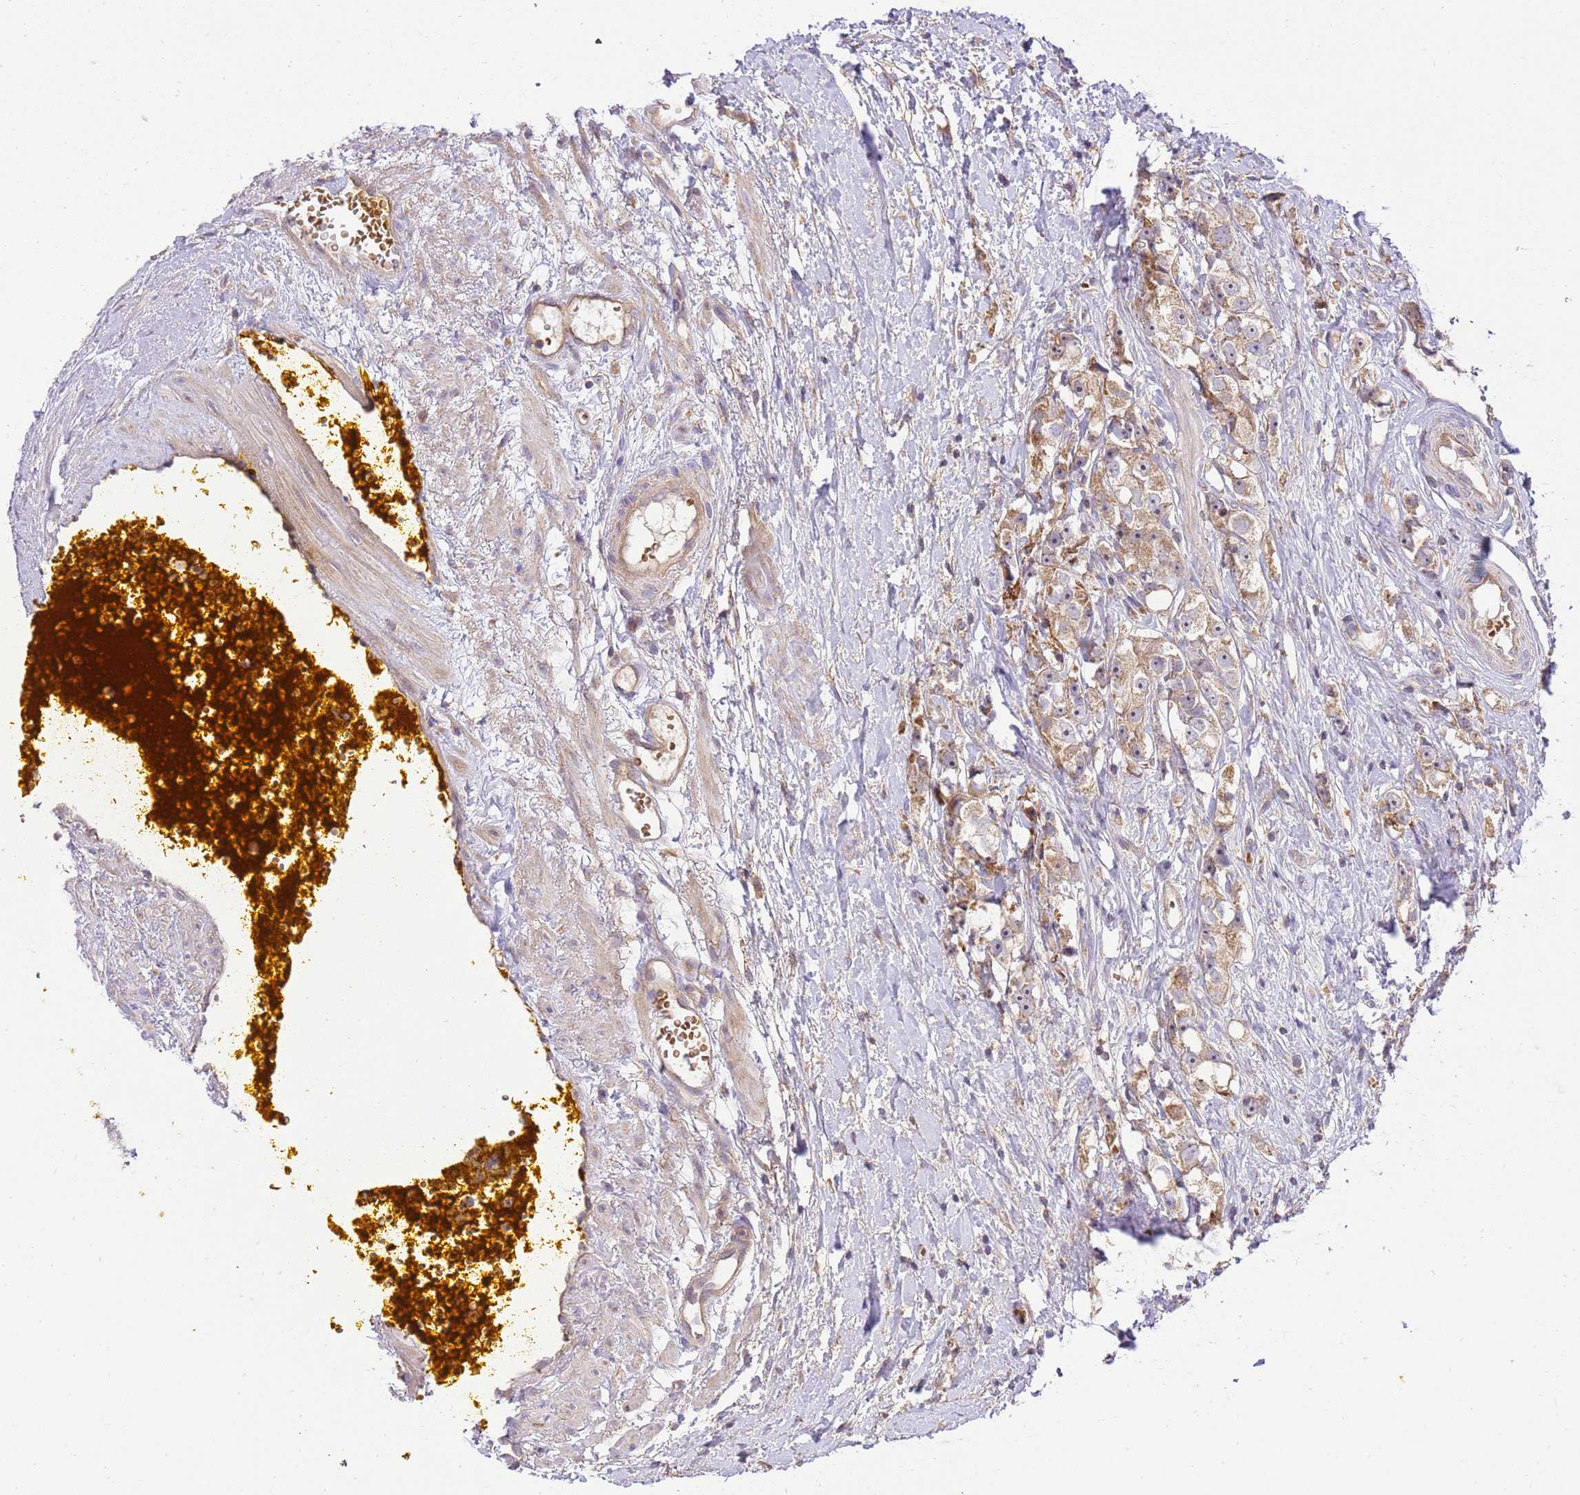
{"staining": {"intensity": "moderate", "quantity": ">75%", "location": "cytoplasmic/membranous"}, "tissue": "prostate cancer", "cell_type": "Tumor cells", "image_type": "cancer", "snomed": [{"axis": "morphology", "description": "Adenocarcinoma, High grade"}, {"axis": "topography", "description": "Prostate"}], "caption": "About >75% of tumor cells in human high-grade adenocarcinoma (prostate) display moderate cytoplasmic/membranous protein staining as visualized by brown immunohistochemical staining.", "gene": "SPATA2L", "patient": {"sex": "male", "age": 74}}